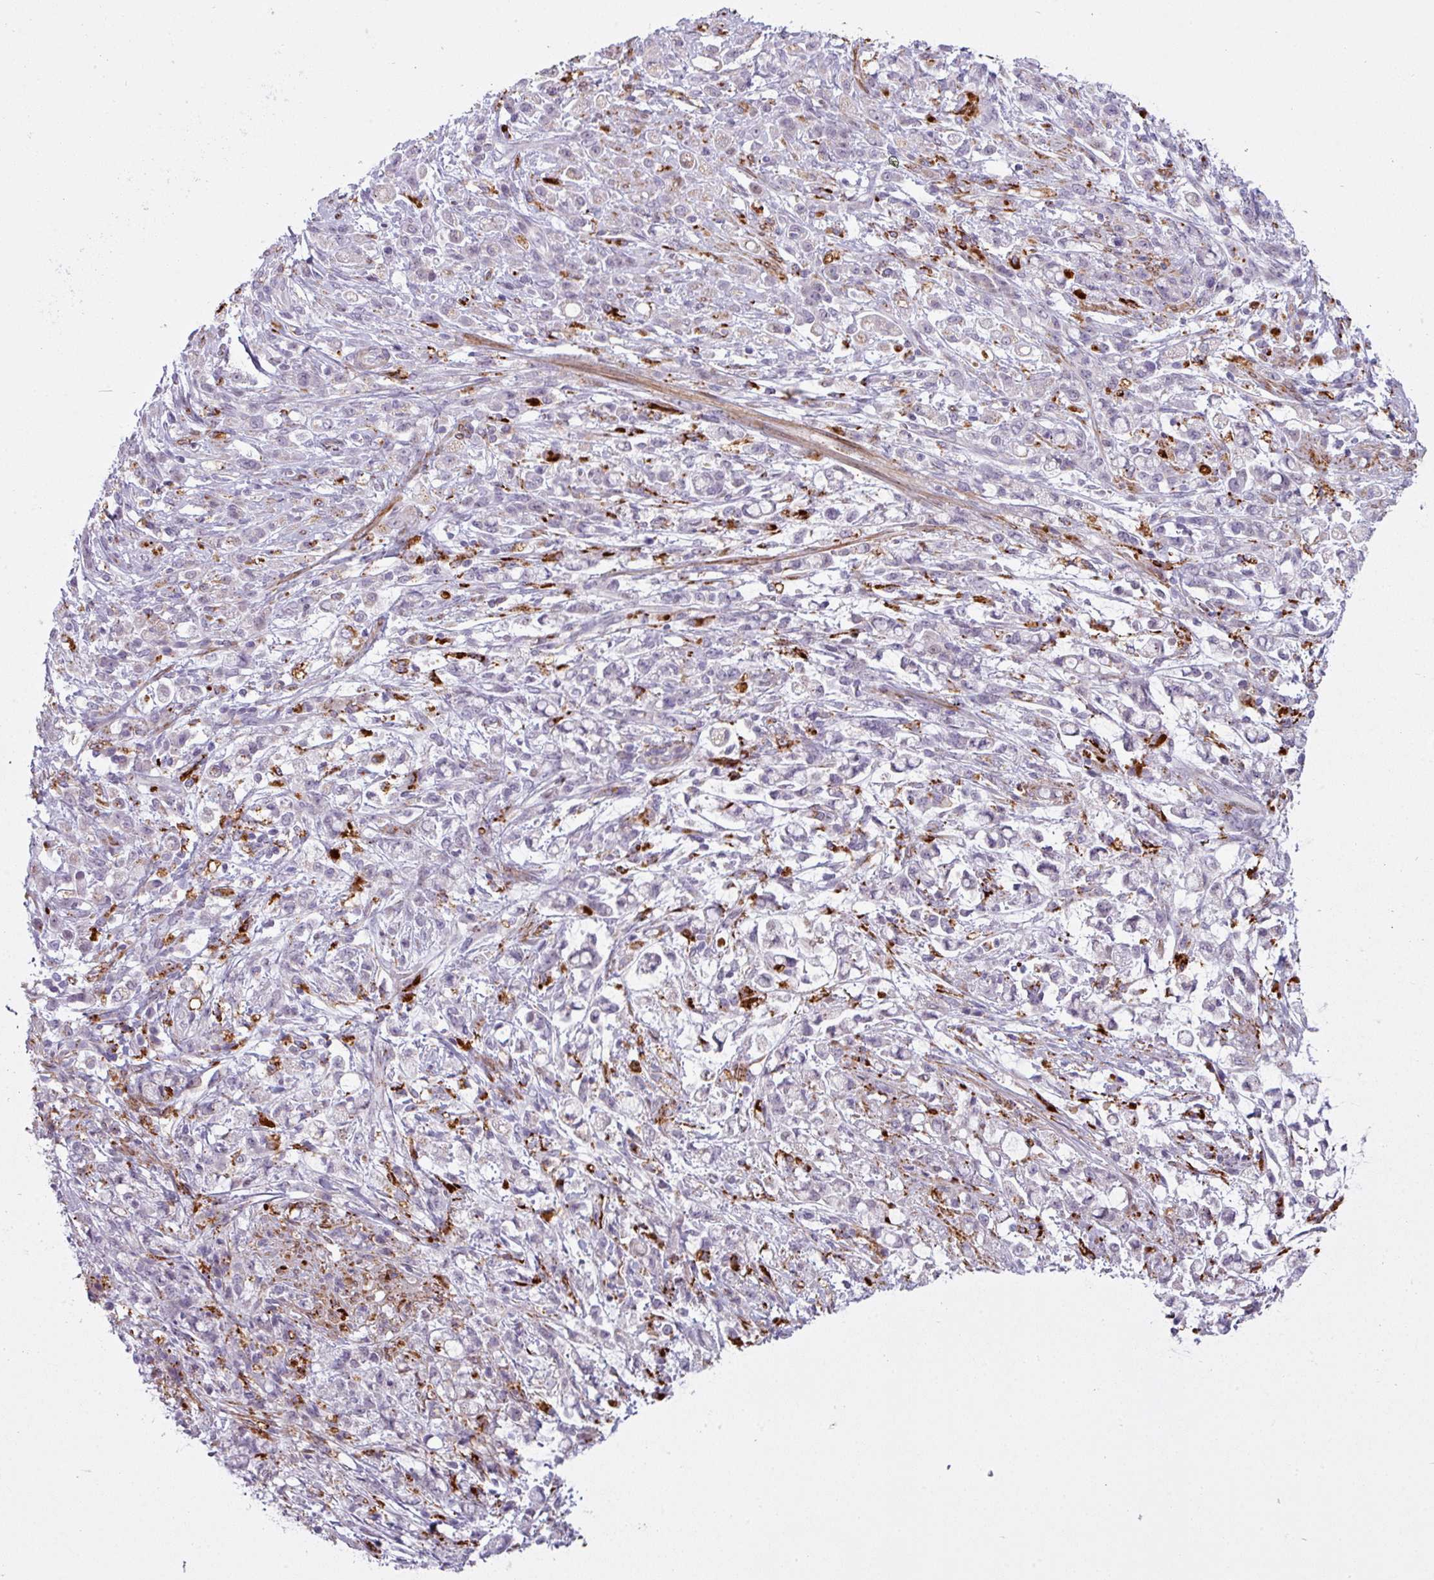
{"staining": {"intensity": "negative", "quantity": "none", "location": "none"}, "tissue": "stomach cancer", "cell_type": "Tumor cells", "image_type": "cancer", "snomed": [{"axis": "morphology", "description": "Adenocarcinoma, NOS"}, {"axis": "topography", "description": "Stomach"}], "caption": "A micrograph of human stomach cancer (adenocarcinoma) is negative for staining in tumor cells. Brightfield microscopy of immunohistochemistry stained with DAB (brown) and hematoxylin (blue), captured at high magnification.", "gene": "MAP7D2", "patient": {"sex": "female", "age": 60}}